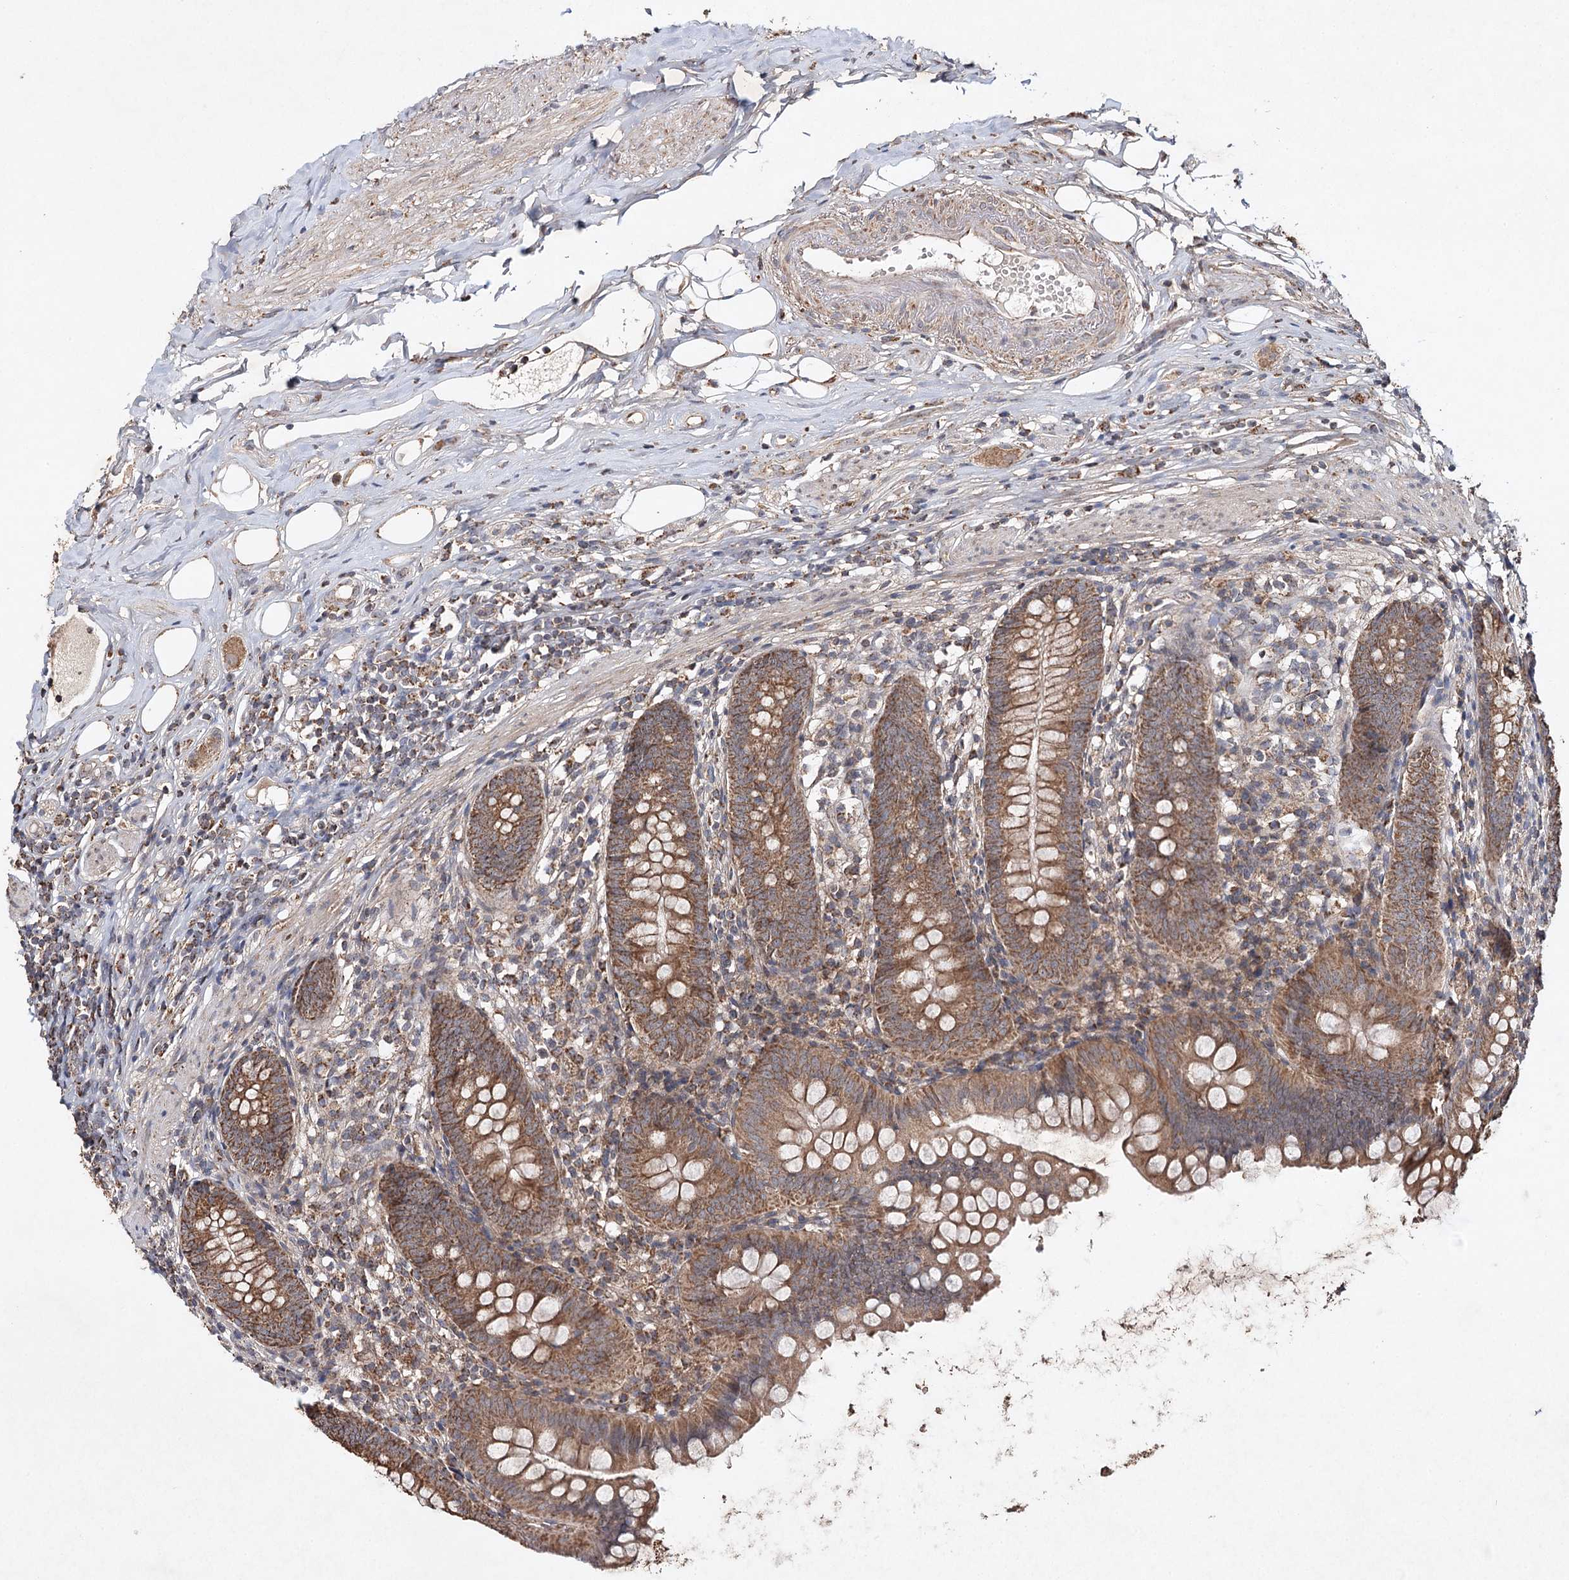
{"staining": {"intensity": "moderate", "quantity": ">75%", "location": "cytoplasmic/membranous"}, "tissue": "appendix", "cell_type": "Glandular cells", "image_type": "normal", "snomed": [{"axis": "morphology", "description": "Normal tissue, NOS"}, {"axis": "topography", "description": "Appendix"}], "caption": "Immunohistochemistry image of benign appendix: human appendix stained using immunohistochemistry (IHC) shows medium levels of moderate protein expression localized specifically in the cytoplasmic/membranous of glandular cells, appearing as a cytoplasmic/membranous brown color.", "gene": "PIK3CB", "patient": {"sex": "female", "age": 62}}